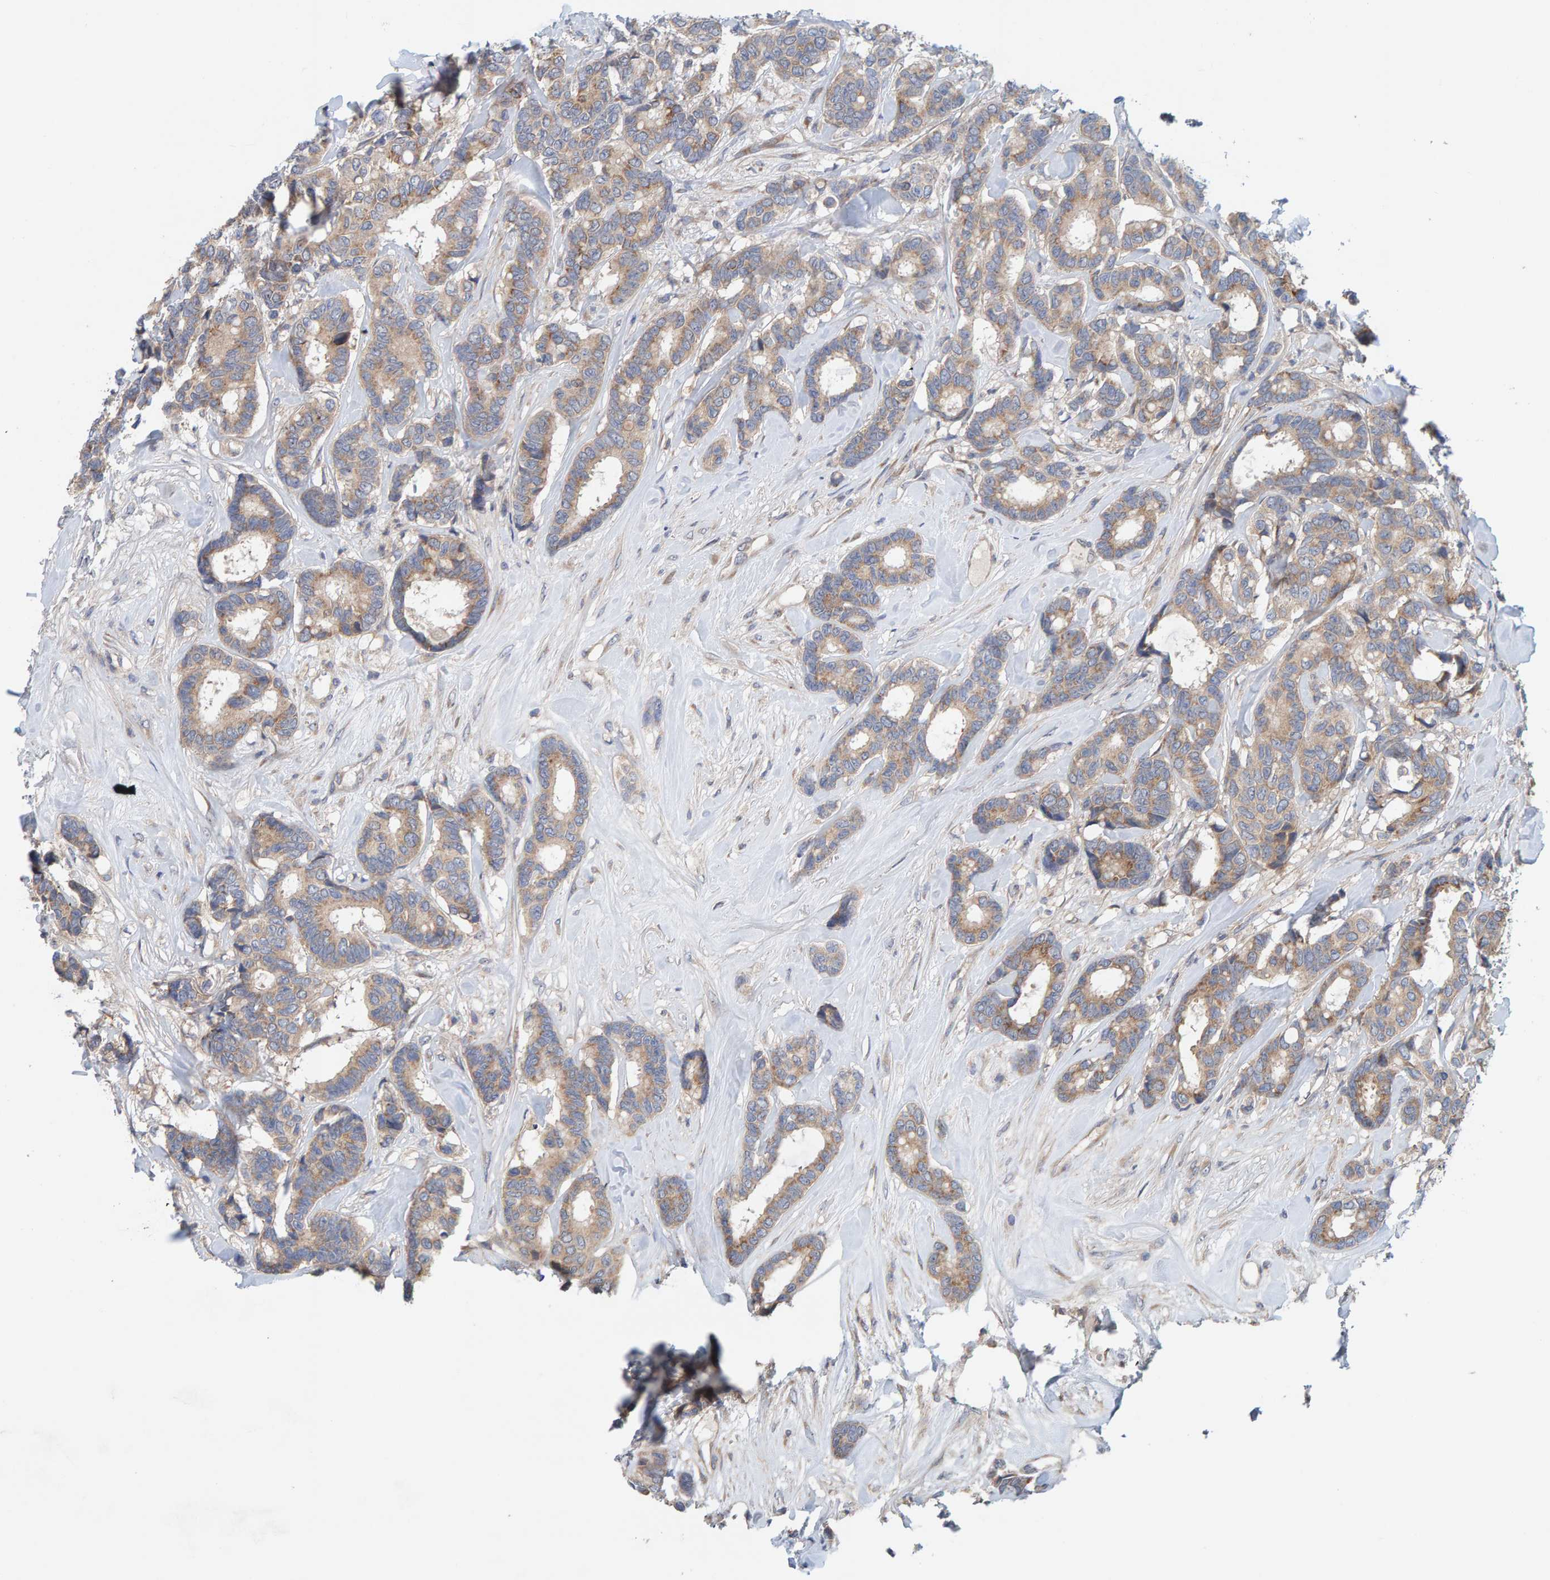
{"staining": {"intensity": "weak", "quantity": ">75%", "location": "cytoplasmic/membranous"}, "tissue": "breast cancer", "cell_type": "Tumor cells", "image_type": "cancer", "snomed": [{"axis": "morphology", "description": "Duct carcinoma"}, {"axis": "topography", "description": "Breast"}], "caption": "A photomicrograph of human breast cancer (invasive ductal carcinoma) stained for a protein shows weak cytoplasmic/membranous brown staining in tumor cells. (IHC, brightfield microscopy, high magnification).", "gene": "CCM2", "patient": {"sex": "female", "age": 87}}